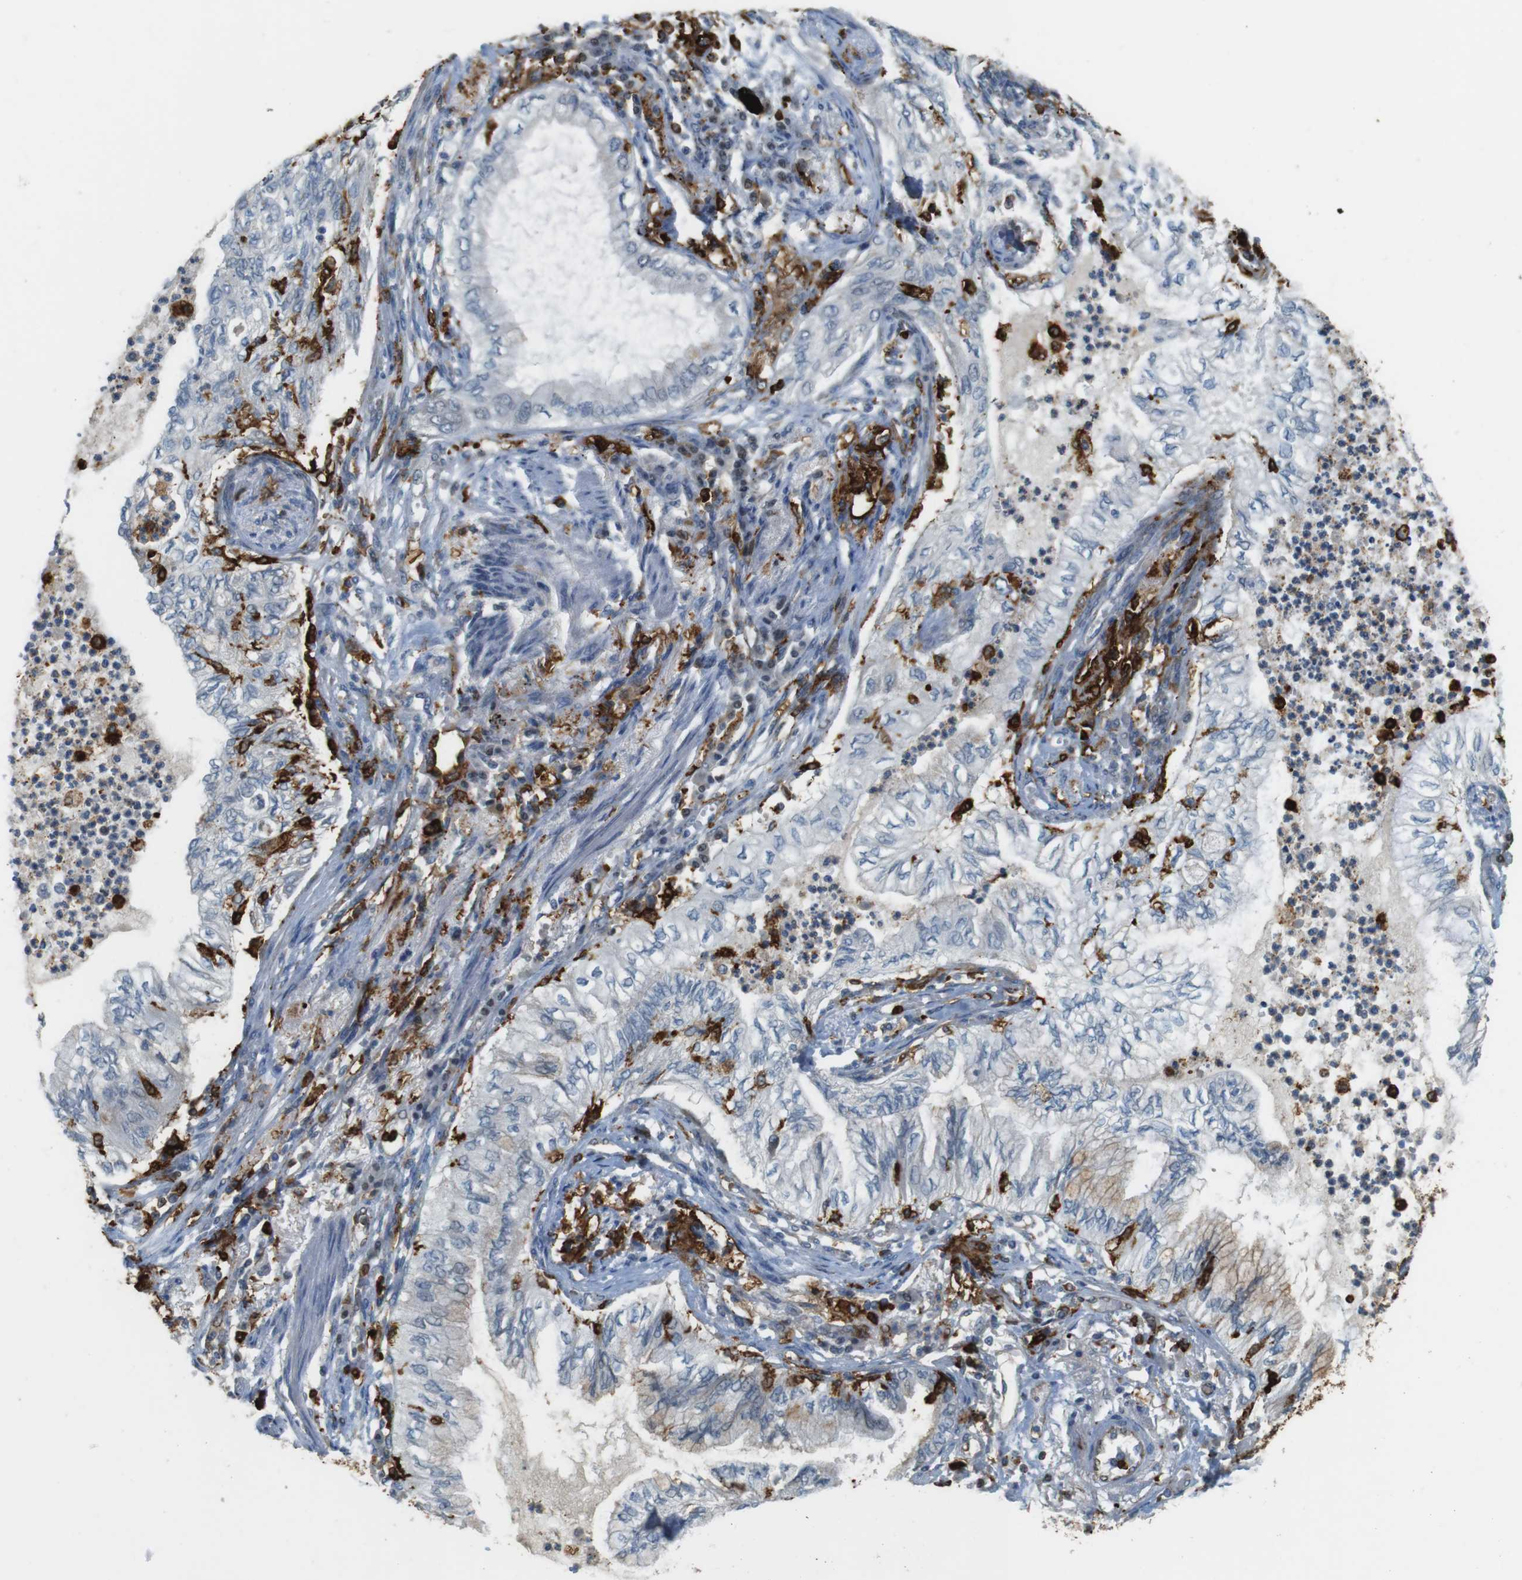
{"staining": {"intensity": "negative", "quantity": "none", "location": "none"}, "tissue": "lung cancer", "cell_type": "Tumor cells", "image_type": "cancer", "snomed": [{"axis": "morphology", "description": "Normal tissue, NOS"}, {"axis": "morphology", "description": "Adenocarcinoma, NOS"}, {"axis": "topography", "description": "Bronchus"}, {"axis": "topography", "description": "Lung"}], "caption": "This is an immunohistochemistry (IHC) histopathology image of lung cancer (adenocarcinoma). There is no staining in tumor cells.", "gene": "HLA-DRA", "patient": {"sex": "female", "age": 70}}